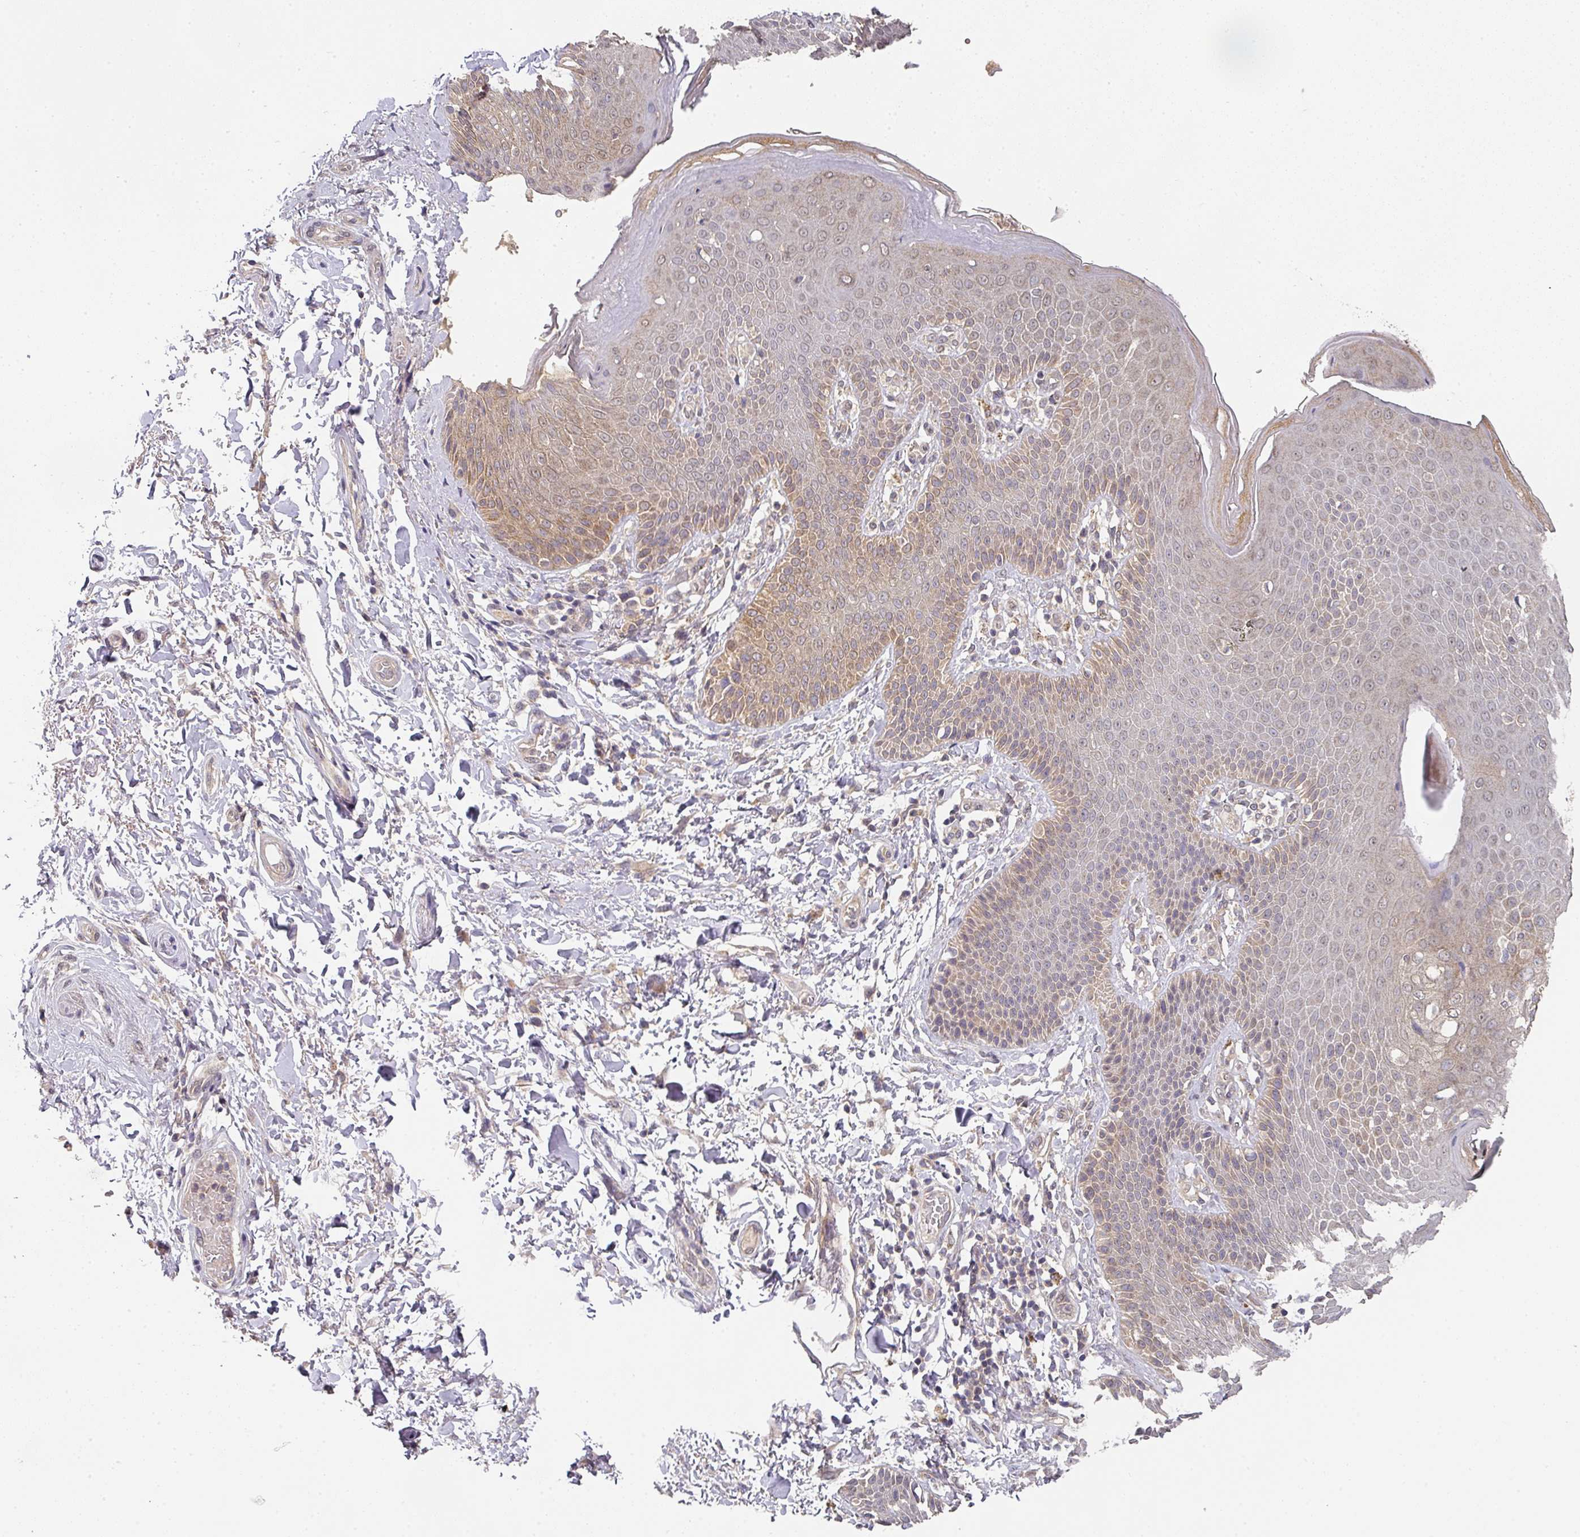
{"staining": {"intensity": "moderate", "quantity": "25%-75%", "location": "cytoplasmic/membranous"}, "tissue": "skin", "cell_type": "Epidermal cells", "image_type": "normal", "snomed": [{"axis": "morphology", "description": "Normal tissue, NOS"}, {"axis": "topography", "description": "Peripheral nerve tissue"}], "caption": "Protein staining reveals moderate cytoplasmic/membranous staining in about 25%-75% of epidermal cells in unremarkable skin. (brown staining indicates protein expression, while blue staining denotes nuclei).", "gene": "EXTL3", "patient": {"sex": "male", "age": 51}}